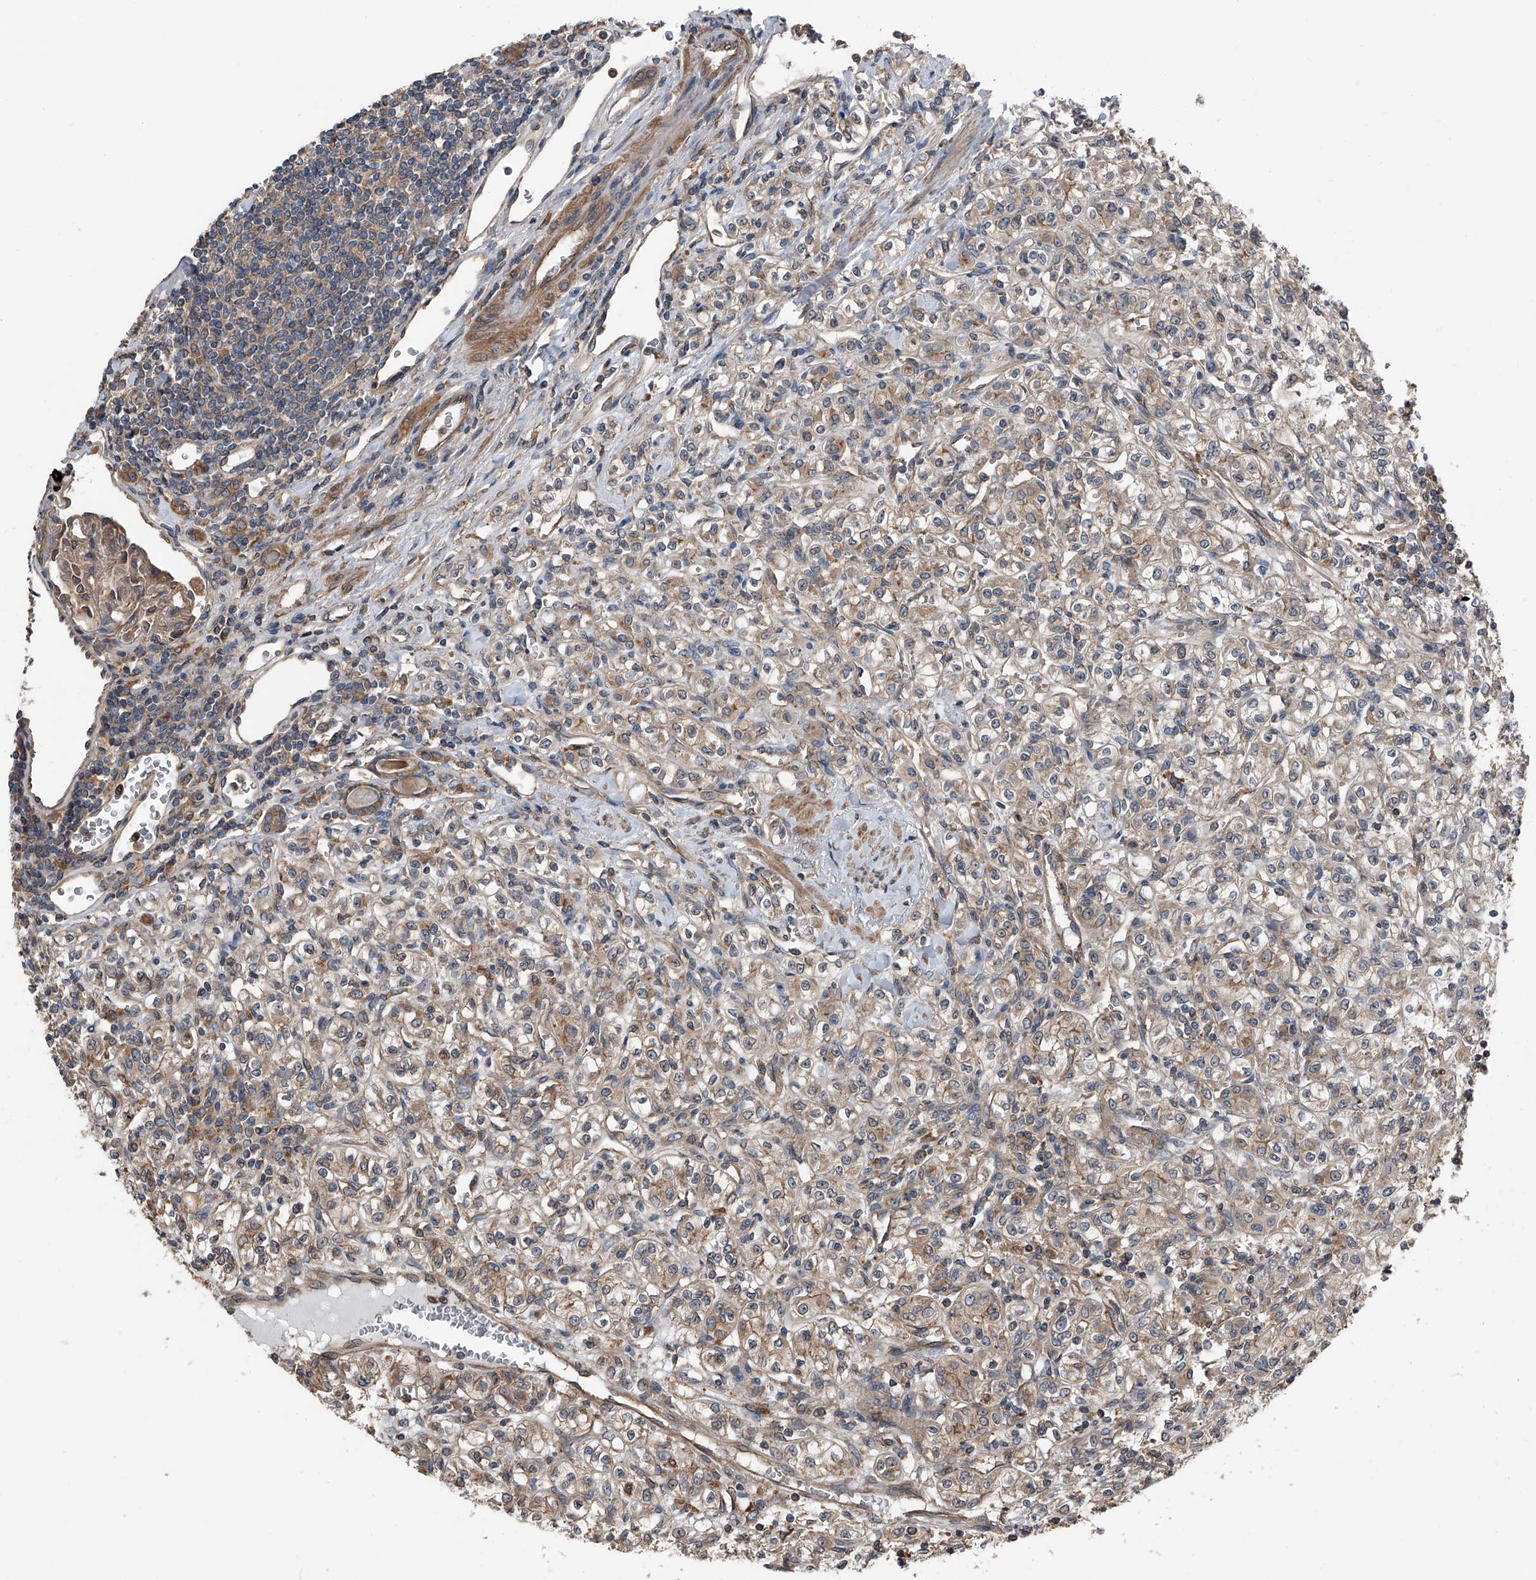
{"staining": {"intensity": "weak", "quantity": "25%-75%", "location": "cytoplasmic/membranous"}, "tissue": "renal cancer", "cell_type": "Tumor cells", "image_type": "cancer", "snomed": [{"axis": "morphology", "description": "Adenocarcinoma, NOS"}, {"axis": "topography", "description": "Kidney"}], "caption": "An immunohistochemistry (IHC) photomicrograph of tumor tissue is shown. Protein staining in brown highlights weak cytoplasmic/membranous positivity in renal cancer (adenocarcinoma) within tumor cells.", "gene": "KCNJ2", "patient": {"sex": "male", "age": 77}}